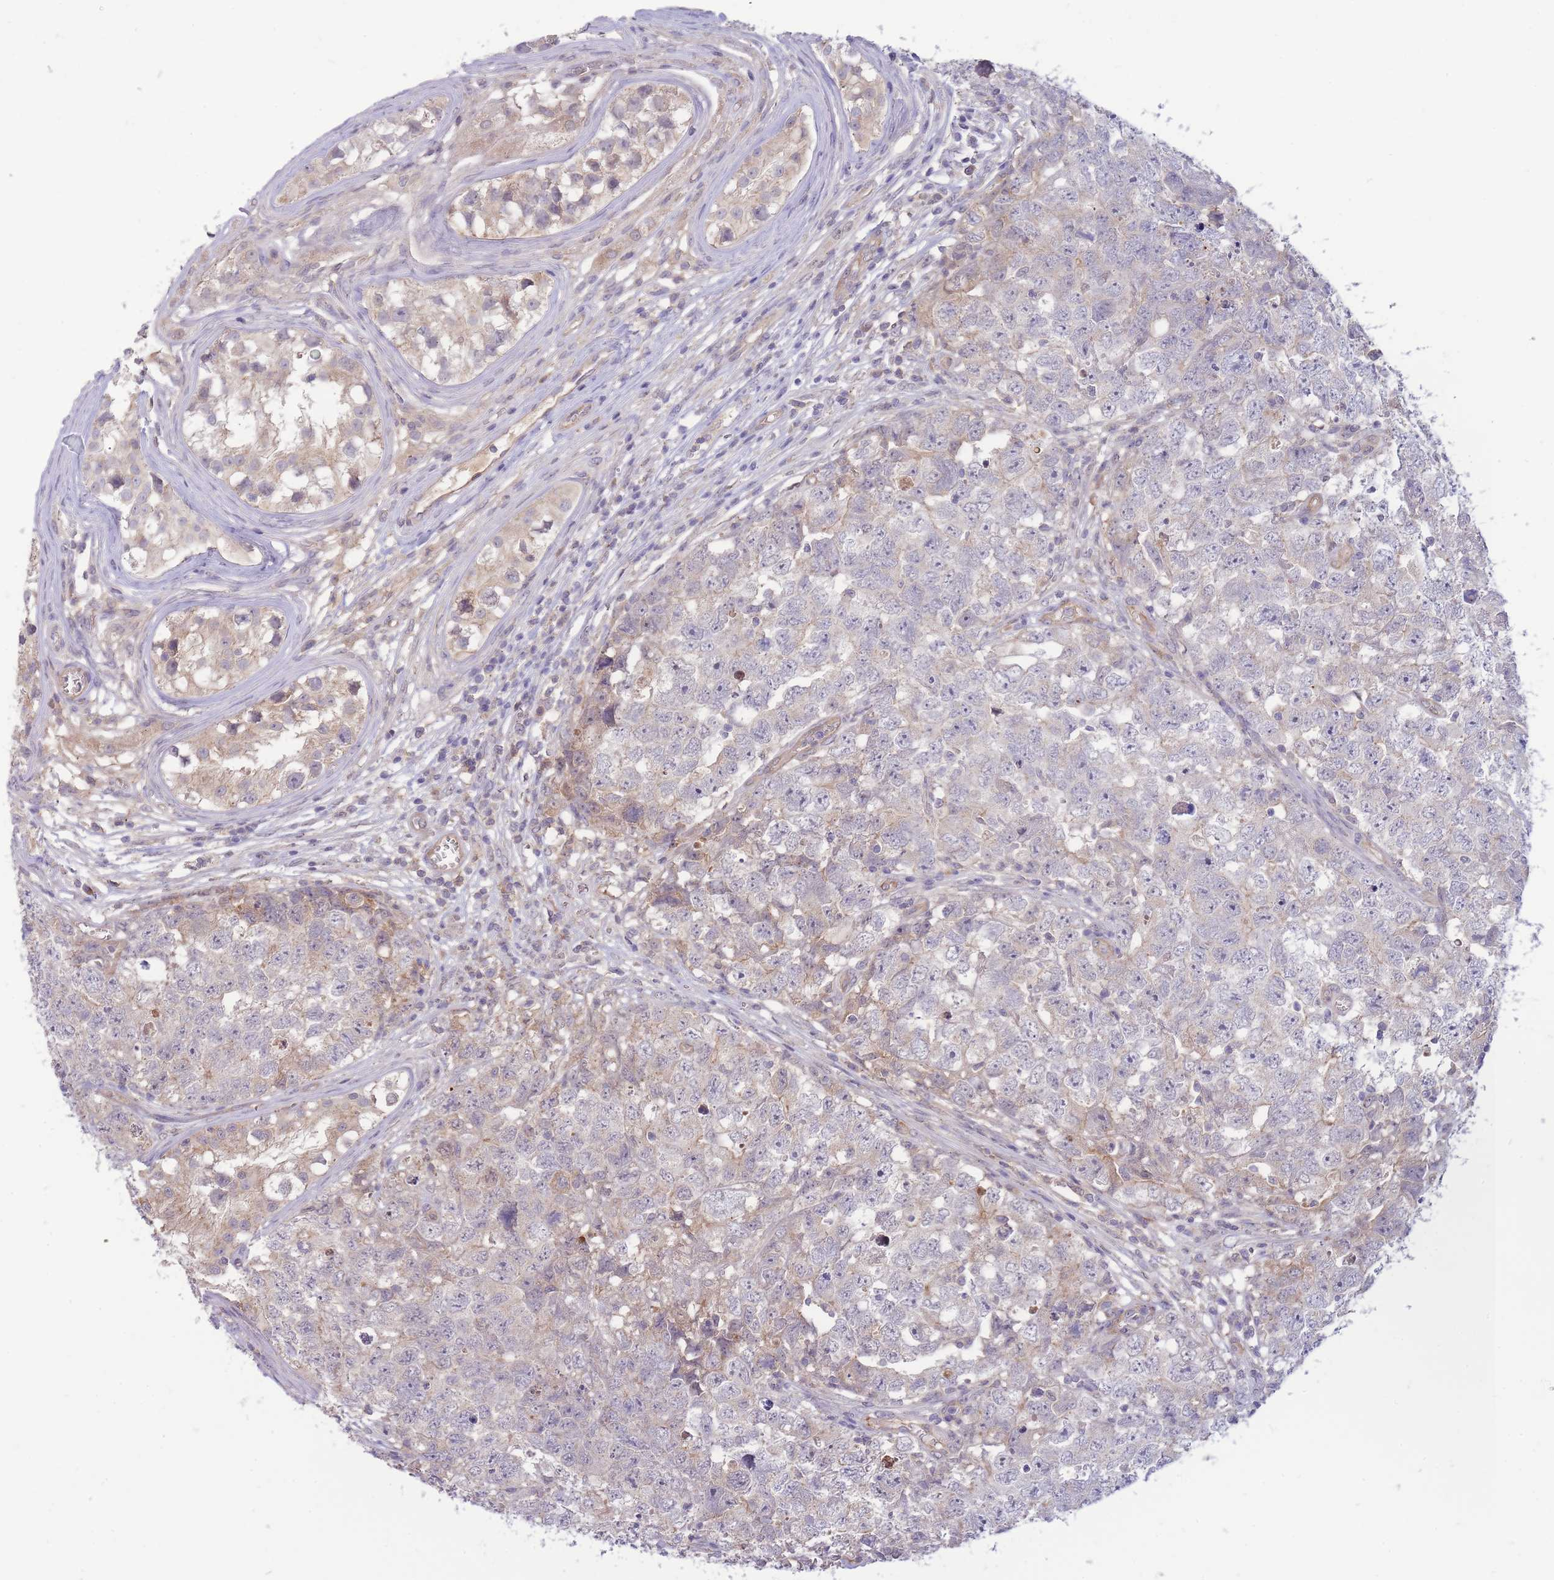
{"staining": {"intensity": "negative", "quantity": "none", "location": "none"}, "tissue": "testis cancer", "cell_type": "Tumor cells", "image_type": "cancer", "snomed": [{"axis": "morphology", "description": "Carcinoma, Embryonal, NOS"}, {"axis": "topography", "description": "Testis"}], "caption": "Immunohistochemistry image of human testis cancer stained for a protein (brown), which reveals no staining in tumor cells.", "gene": "NDUFAF5", "patient": {"sex": "male", "age": 22}}